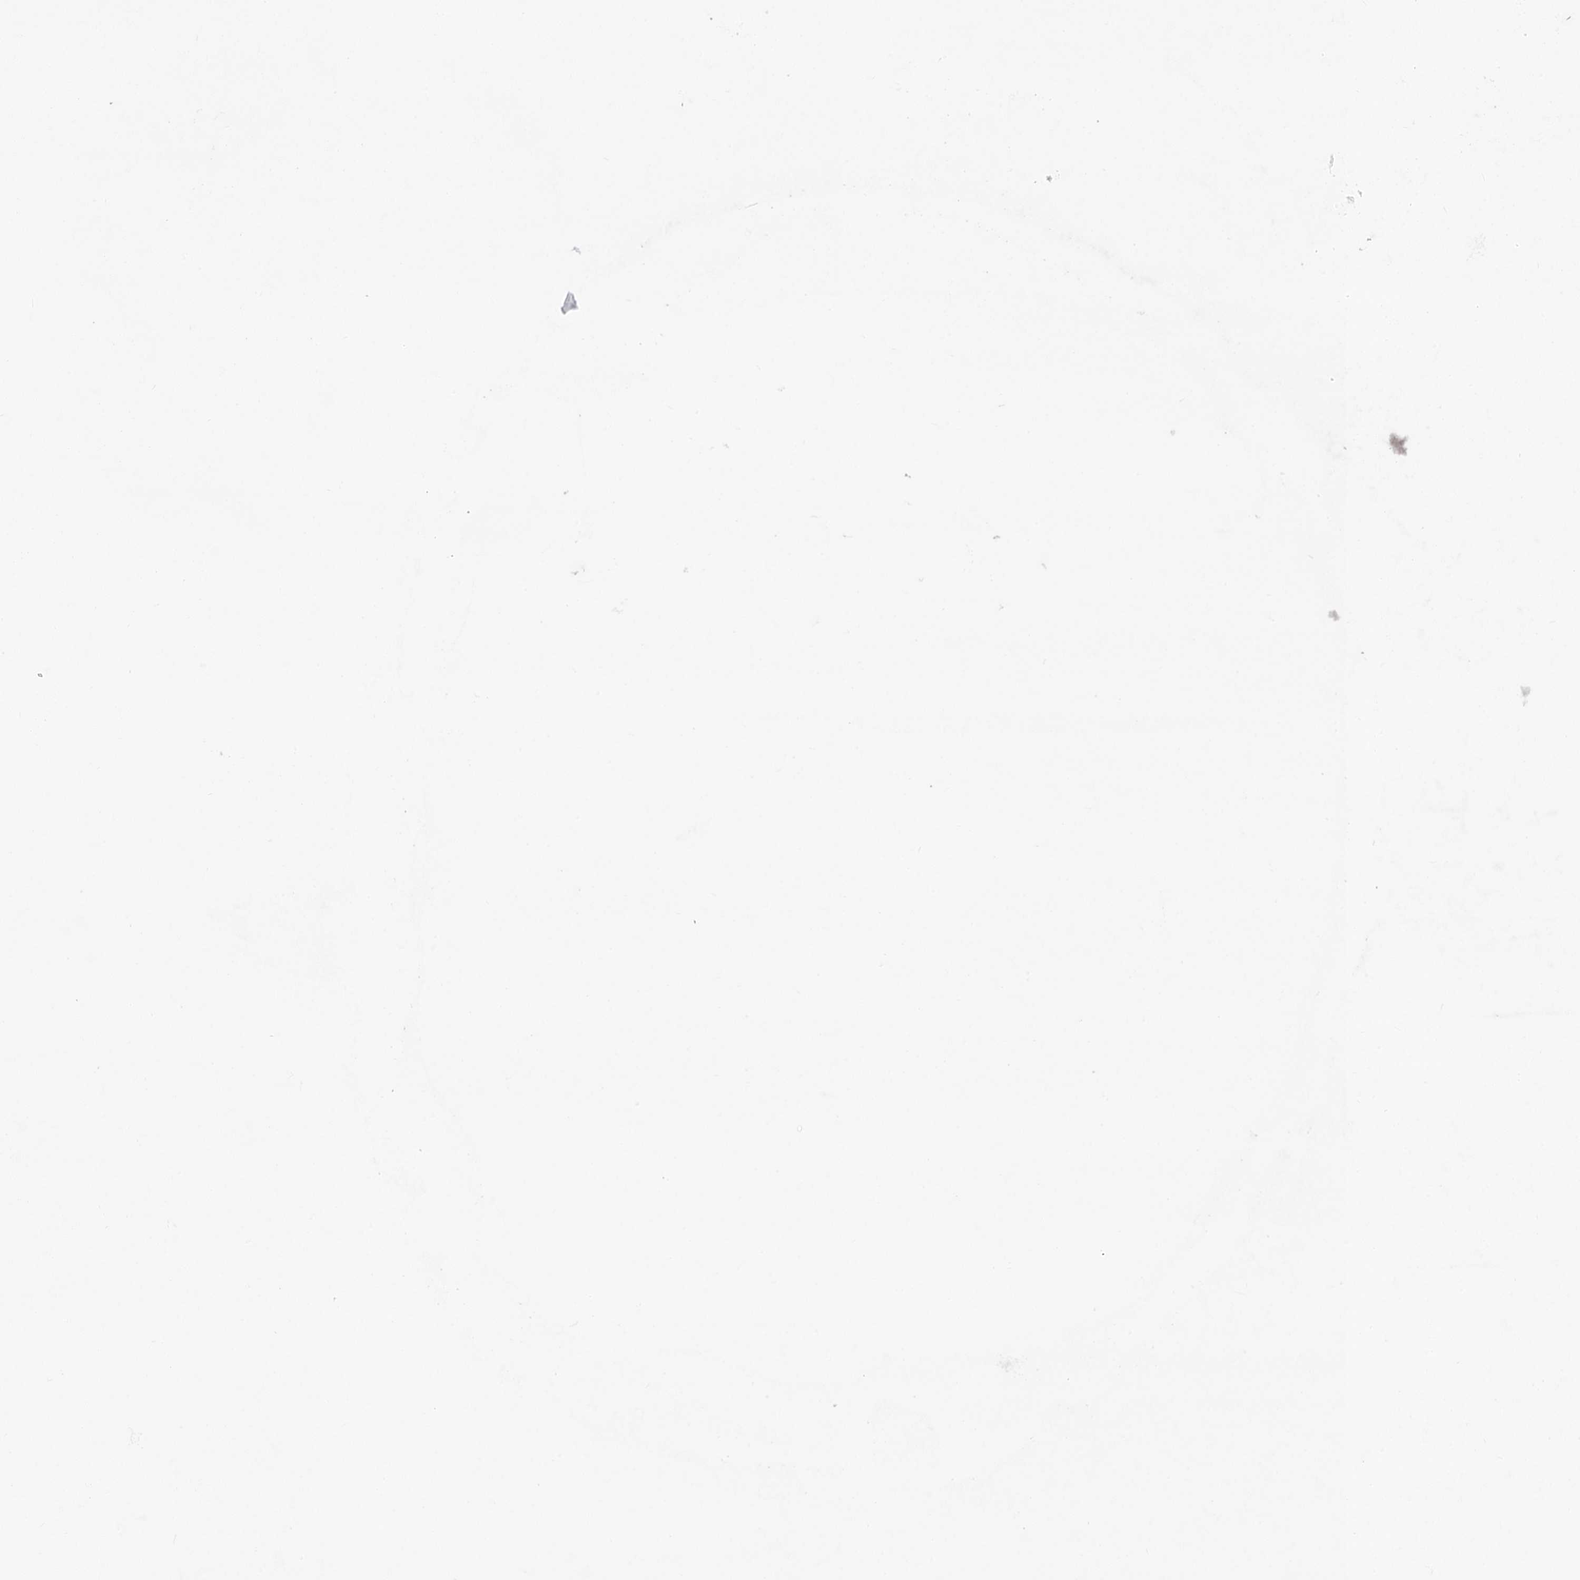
{"staining": {"intensity": "negative", "quantity": "none", "location": "none"}, "tissue": "ovarian cancer", "cell_type": "Tumor cells", "image_type": "cancer", "snomed": [{"axis": "morphology", "description": "Carcinoma, NOS"}, {"axis": "morphology", "description": "Cystadenocarcinoma, serous, NOS"}, {"axis": "topography", "description": "Ovary"}], "caption": "Ovarian cancer (carcinoma) stained for a protein using immunohistochemistry (IHC) demonstrates no expression tumor cells.", "gene": "TEX35", "patient": {"sex": "female", "age": 69}}